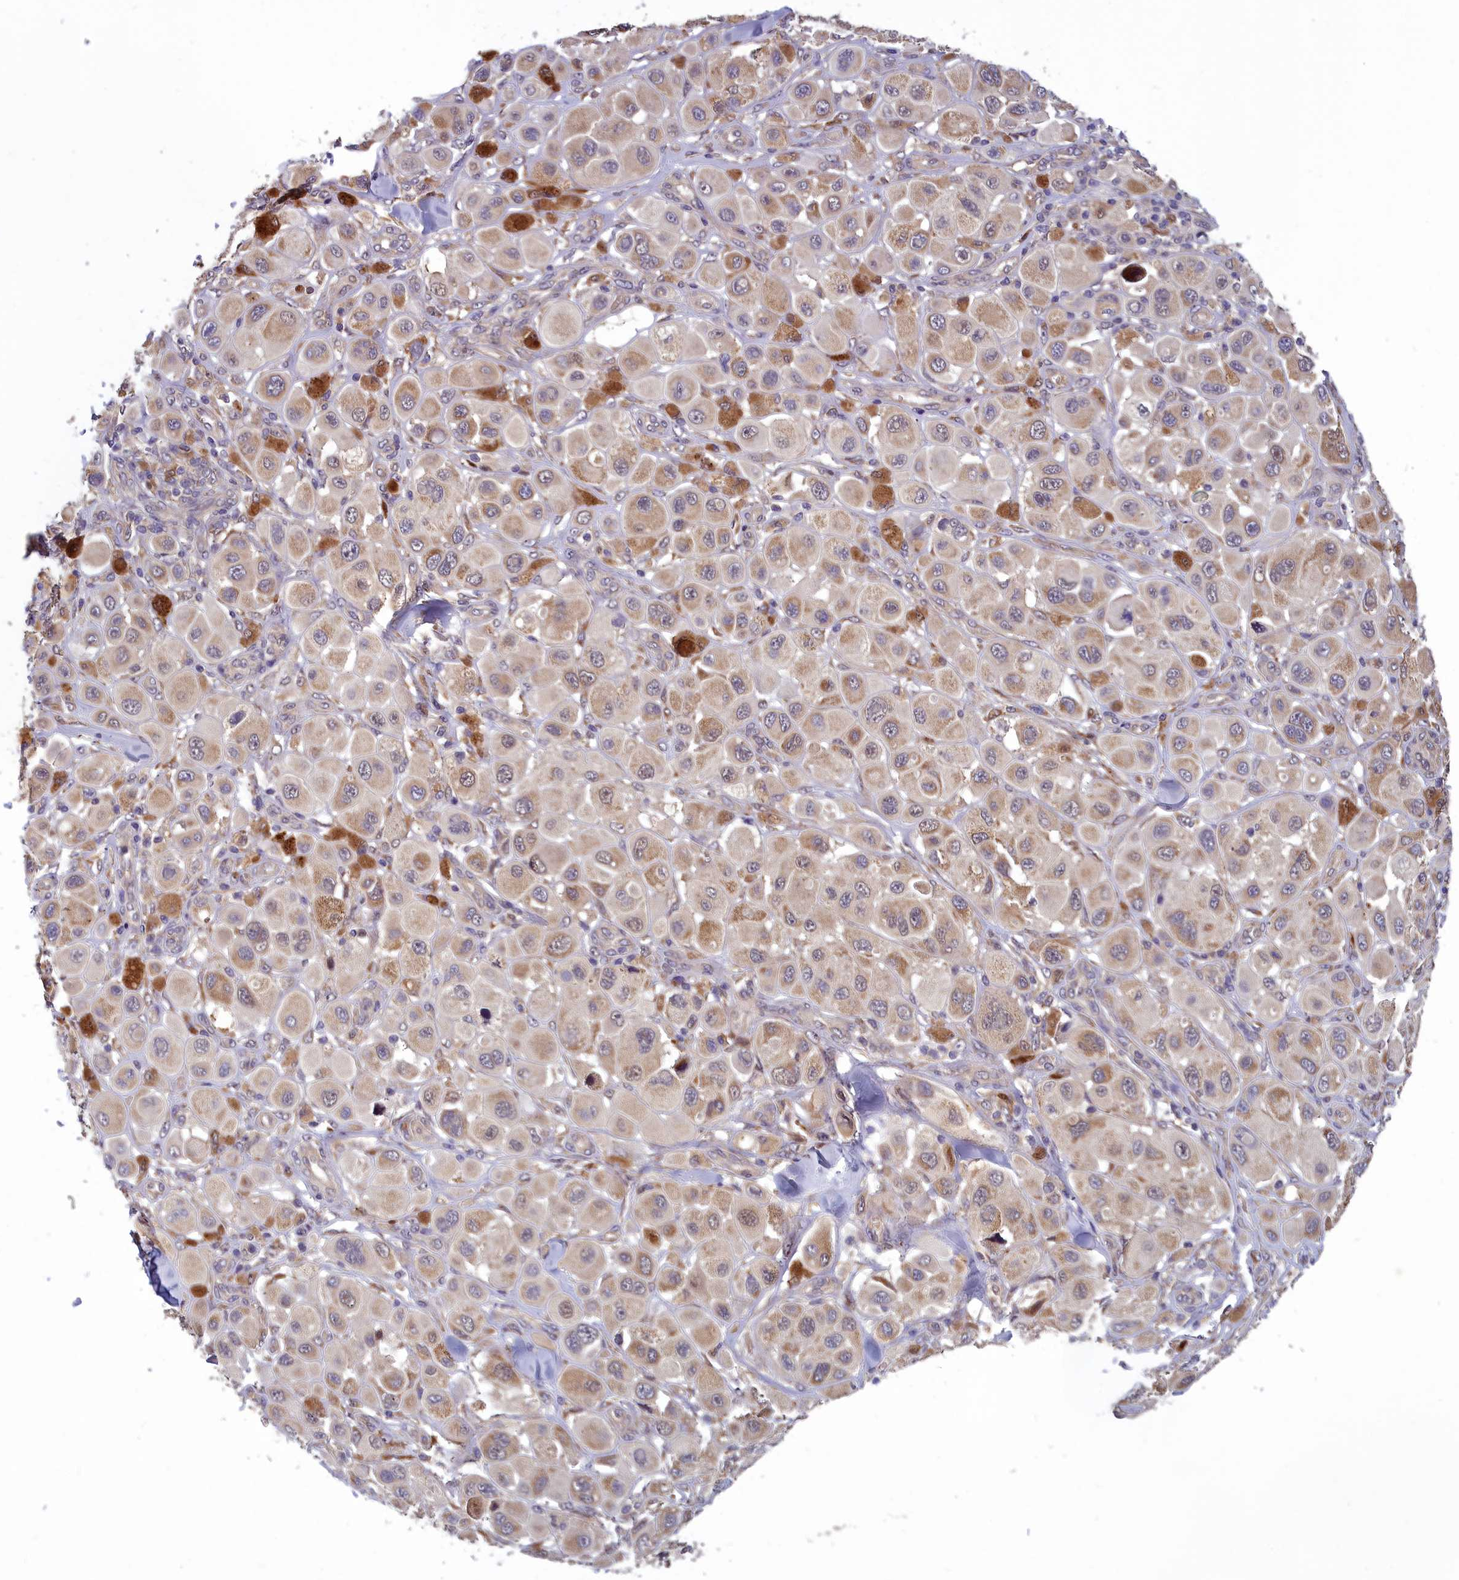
{"staining": {"intensity": "moderate", "quantity": "<25%", "location": "cytoplasmic/membranous"}, "tissue": "melanoma", "cell_type": "Tumor cells", "image_type": "cancer", "snomed": [{"axis": "morphology", "description": "Malignant melanoma, Metastatic site"}, {"axis": "topography", "description": "Skin"}], "caption": "IHC photomicrograph of human malignant melanoma (metastatic site) stained for a protein (brown), which demonstrates low levels of moderate cytoplasmic/membranous expression in about <25% of tumor cells.", "gene": "CCDC15", "patient": {"sex": "male", "age": 41}}